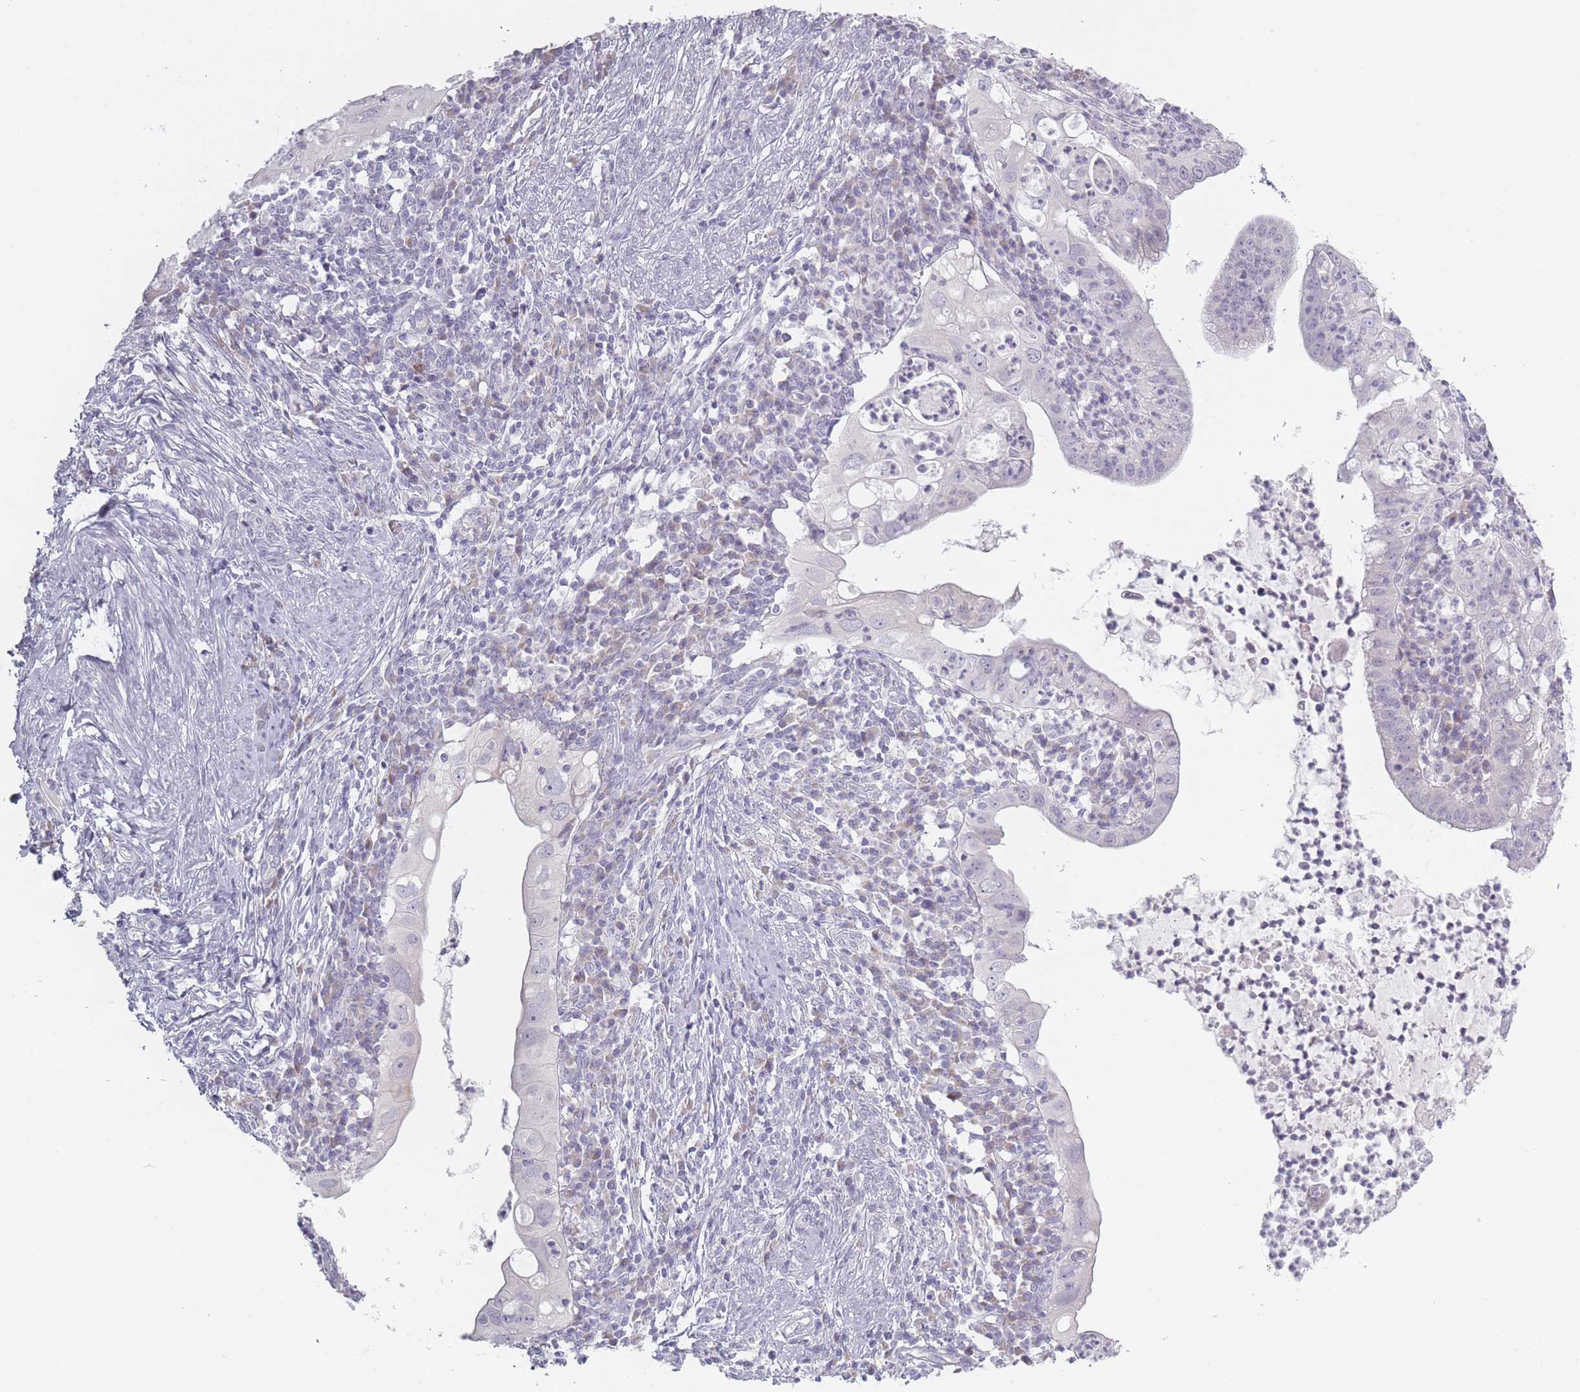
{"staining": {"intensity": "negative", "quantity": "none", "location": "none"}, "tissue": "cervical cancer", "cell_type": "Tumor cells", "image_type": "cancer", "snomed": [{"axis": "morphology", "description": "Adenocarcinoma, NOS"}, {"axis": "topography", "description": "Cervix"}], "caption": "A photomicrograph of human cervical cancer (adenocarcinoma) is negative for staining in tumor cells.", "gene": "RASL10B", "patient": {"sex": "female", "age": 36}}